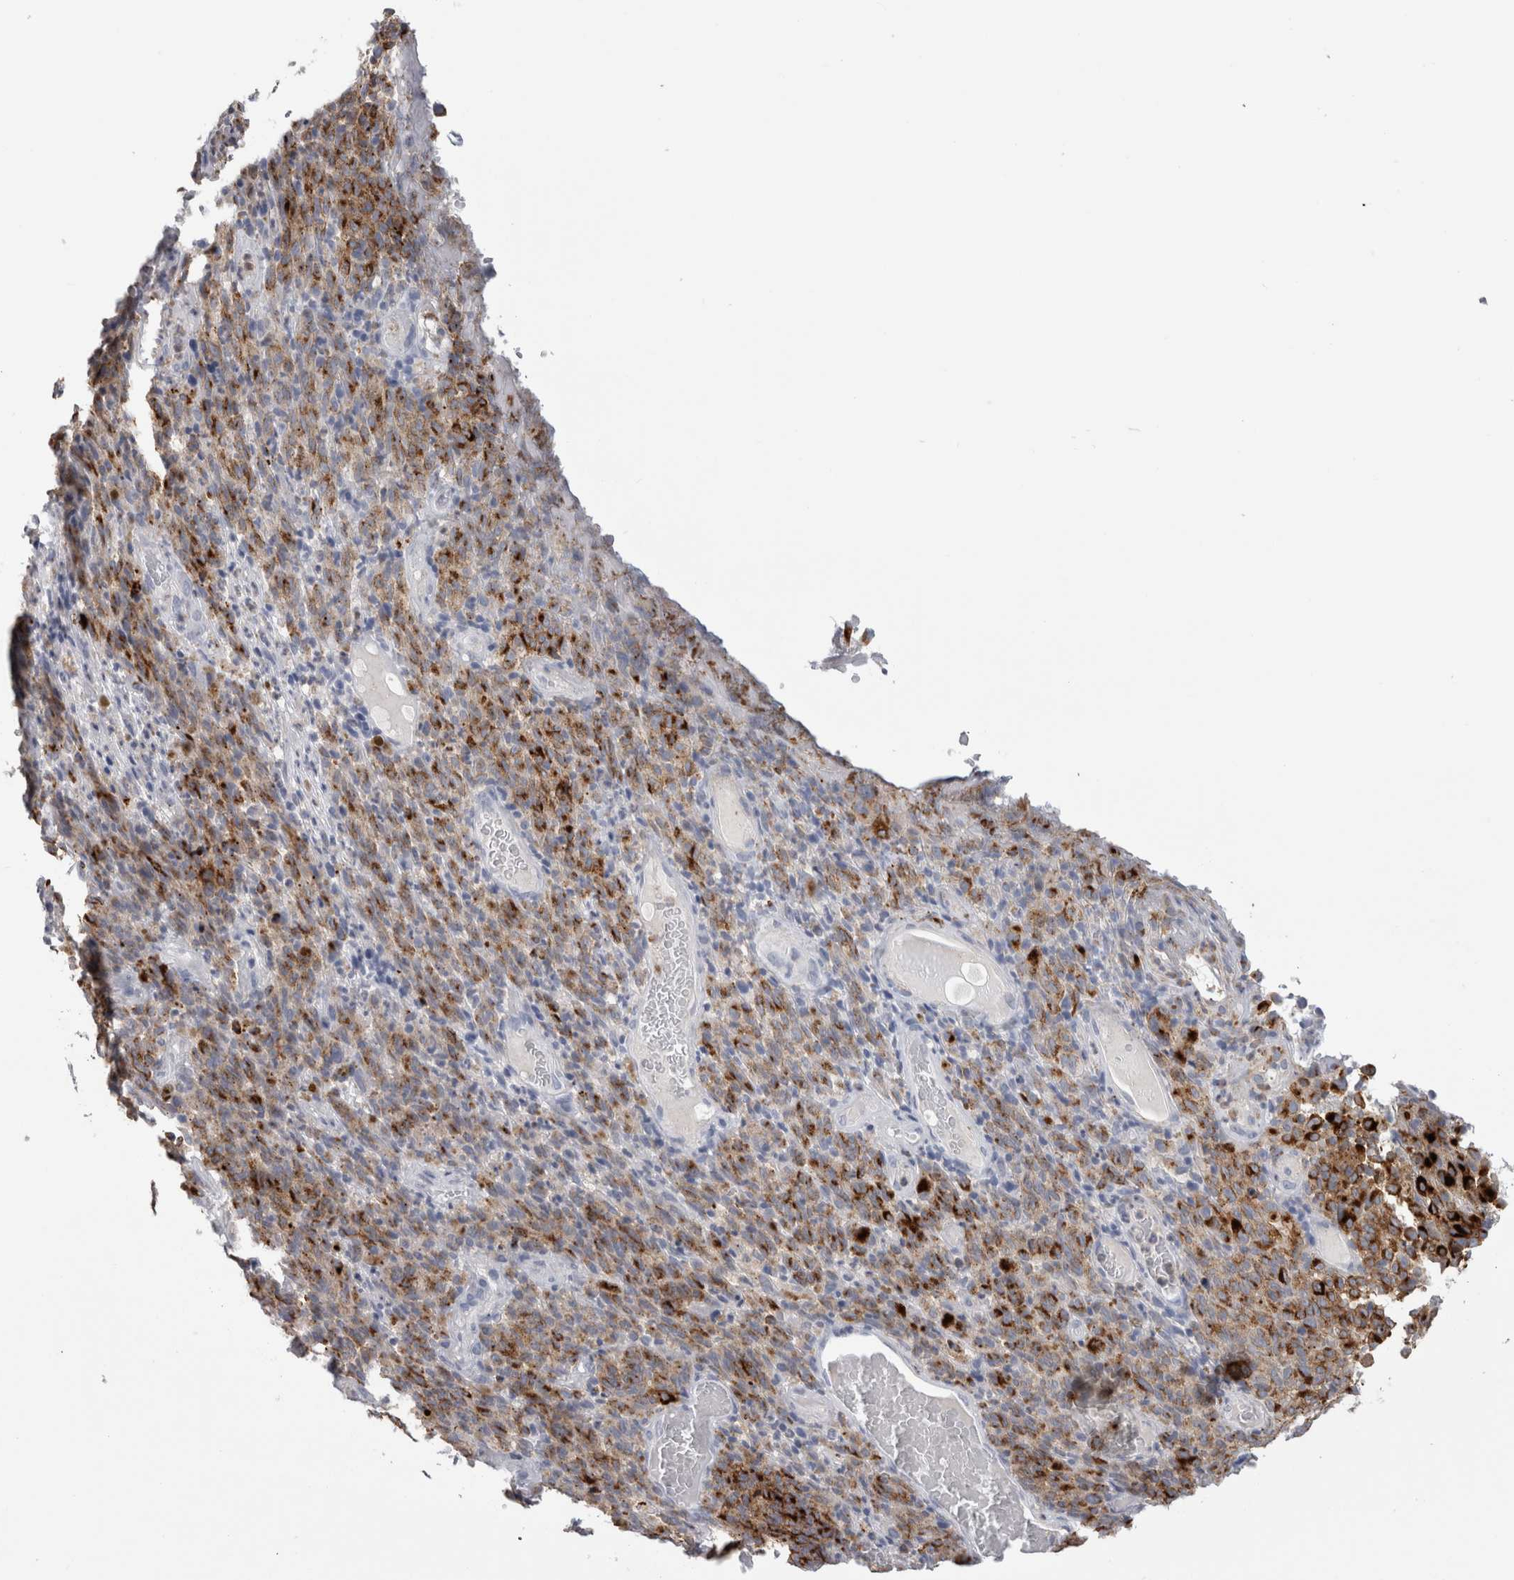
{"staining": {"intensity": "strong", "quantity": ">75%", "location": "cytoplasmic/membranous"}, "tissue": "melanoma", "cell_type": "Tumor cells", "image_type": "cancer", "snomed": [{"axis": "morphology", "description": "Malignant melanoma, NOS"}, {"axis": "topography", "description": "Skin"}], "caption": "Brown immunohistochemical staining in melanoma displays strong cytoplasmic/membranous expression in approximately >75% of tumor cells. (Stains: DAB (3,3'-diaminobenzidine) in brown, nuclei in blue, Microscopy: brightfield microscopy at high magnification).", "gene": "CD63", "patient": {"sex": "female", "age": 82}}